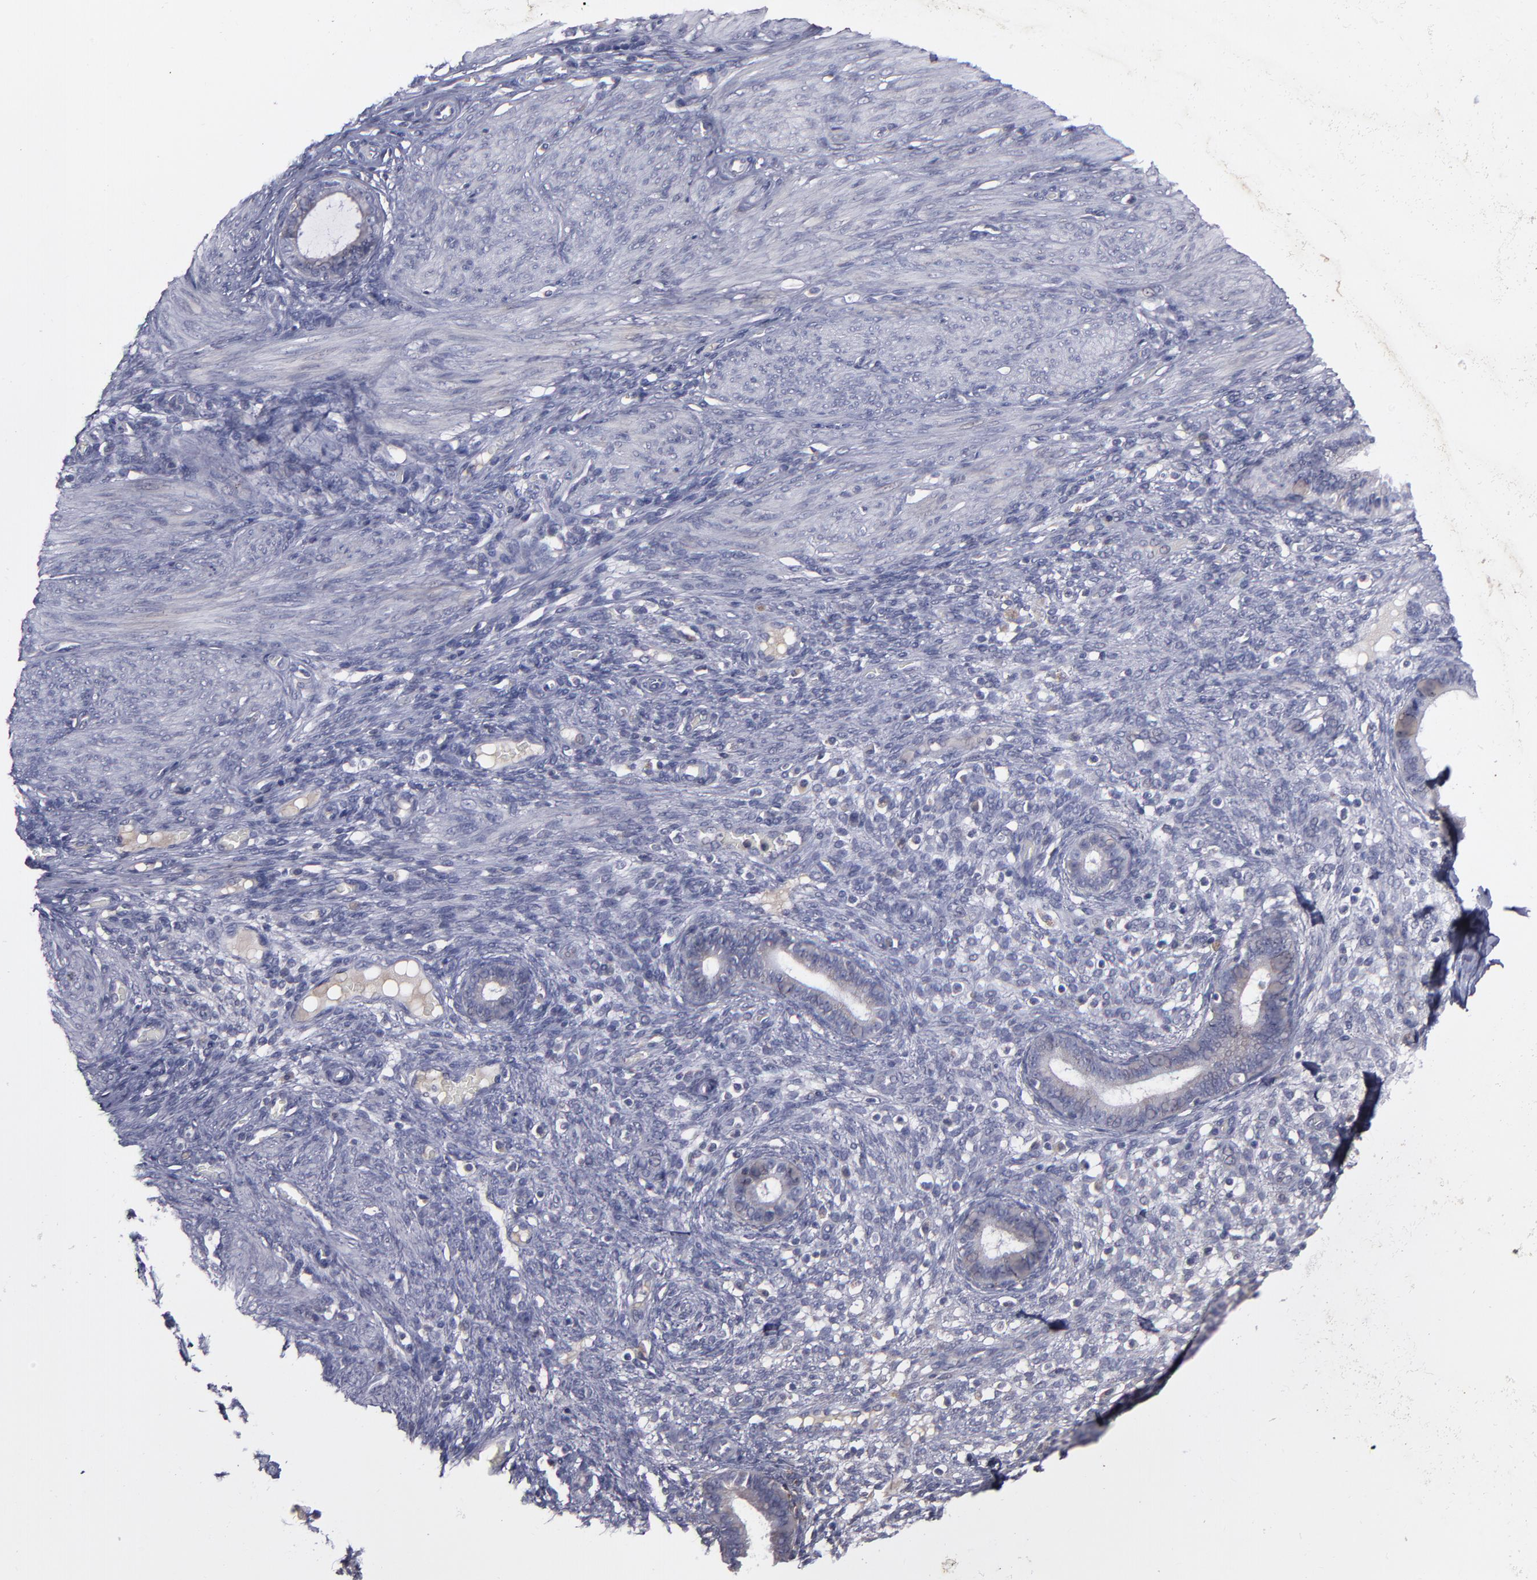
{"staining": {"intensity": "negative", "quantity": "none", "location": "none"}, "tissue": "endometrium", "cell_type": "Cells in endometrial stroma", "image_type": "normal", "snomed": [{"axis": "morphology", "description": "Normal tissue, NOS"}, {"axis": "topography", "description": "Endometrium"}], "caption": "DAB (3,3'-diaminobenzidine) immunohistochemical staining of benign human endometrium shows no significant expression in cells in endometrial stroma. (DAB (3,3'-diaminobenzidine) immunohistochemistry (IHC), high magnification).", "gene": "MMP11", "patient": {"sex": "female", "age": 72}}